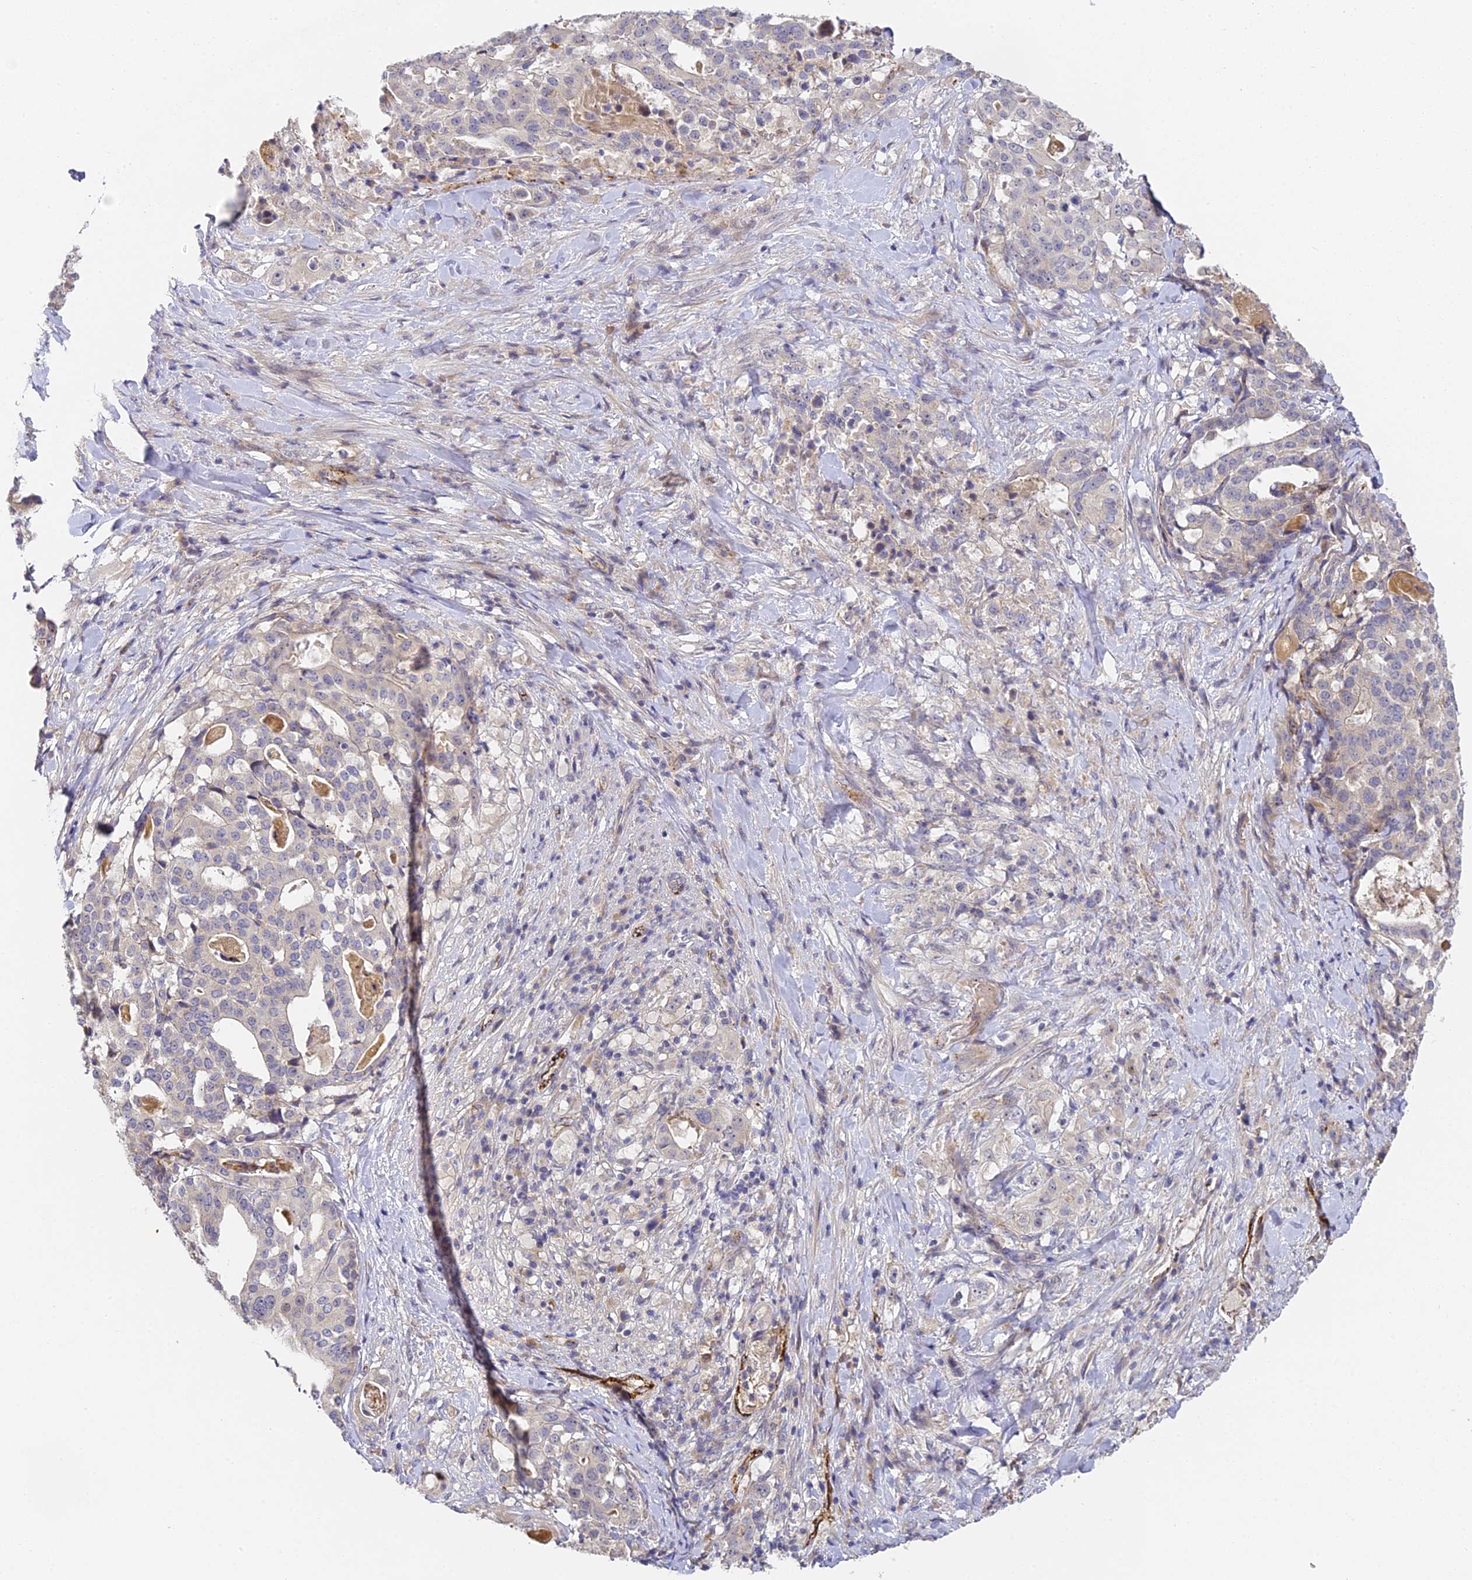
{"staining": {"intensity": "negative", "quantity": "none", "location": "none"}, "tissue": "stomach cancer", "cell_type": "Tumor cells", "image_type": "cancer", "snomed": [{"axis": "morphology", "description": "Adenocarcinoma, NOS"}, {"axis": "topography", "description": "Stomach"}], "caption": "Immunohistochemistry image of human stomach cancer stained for a protein (brown), which shows no expression in tumor cells.", "gene": "DNAAF10", "patient": {"sex": "male", "age": 48}}